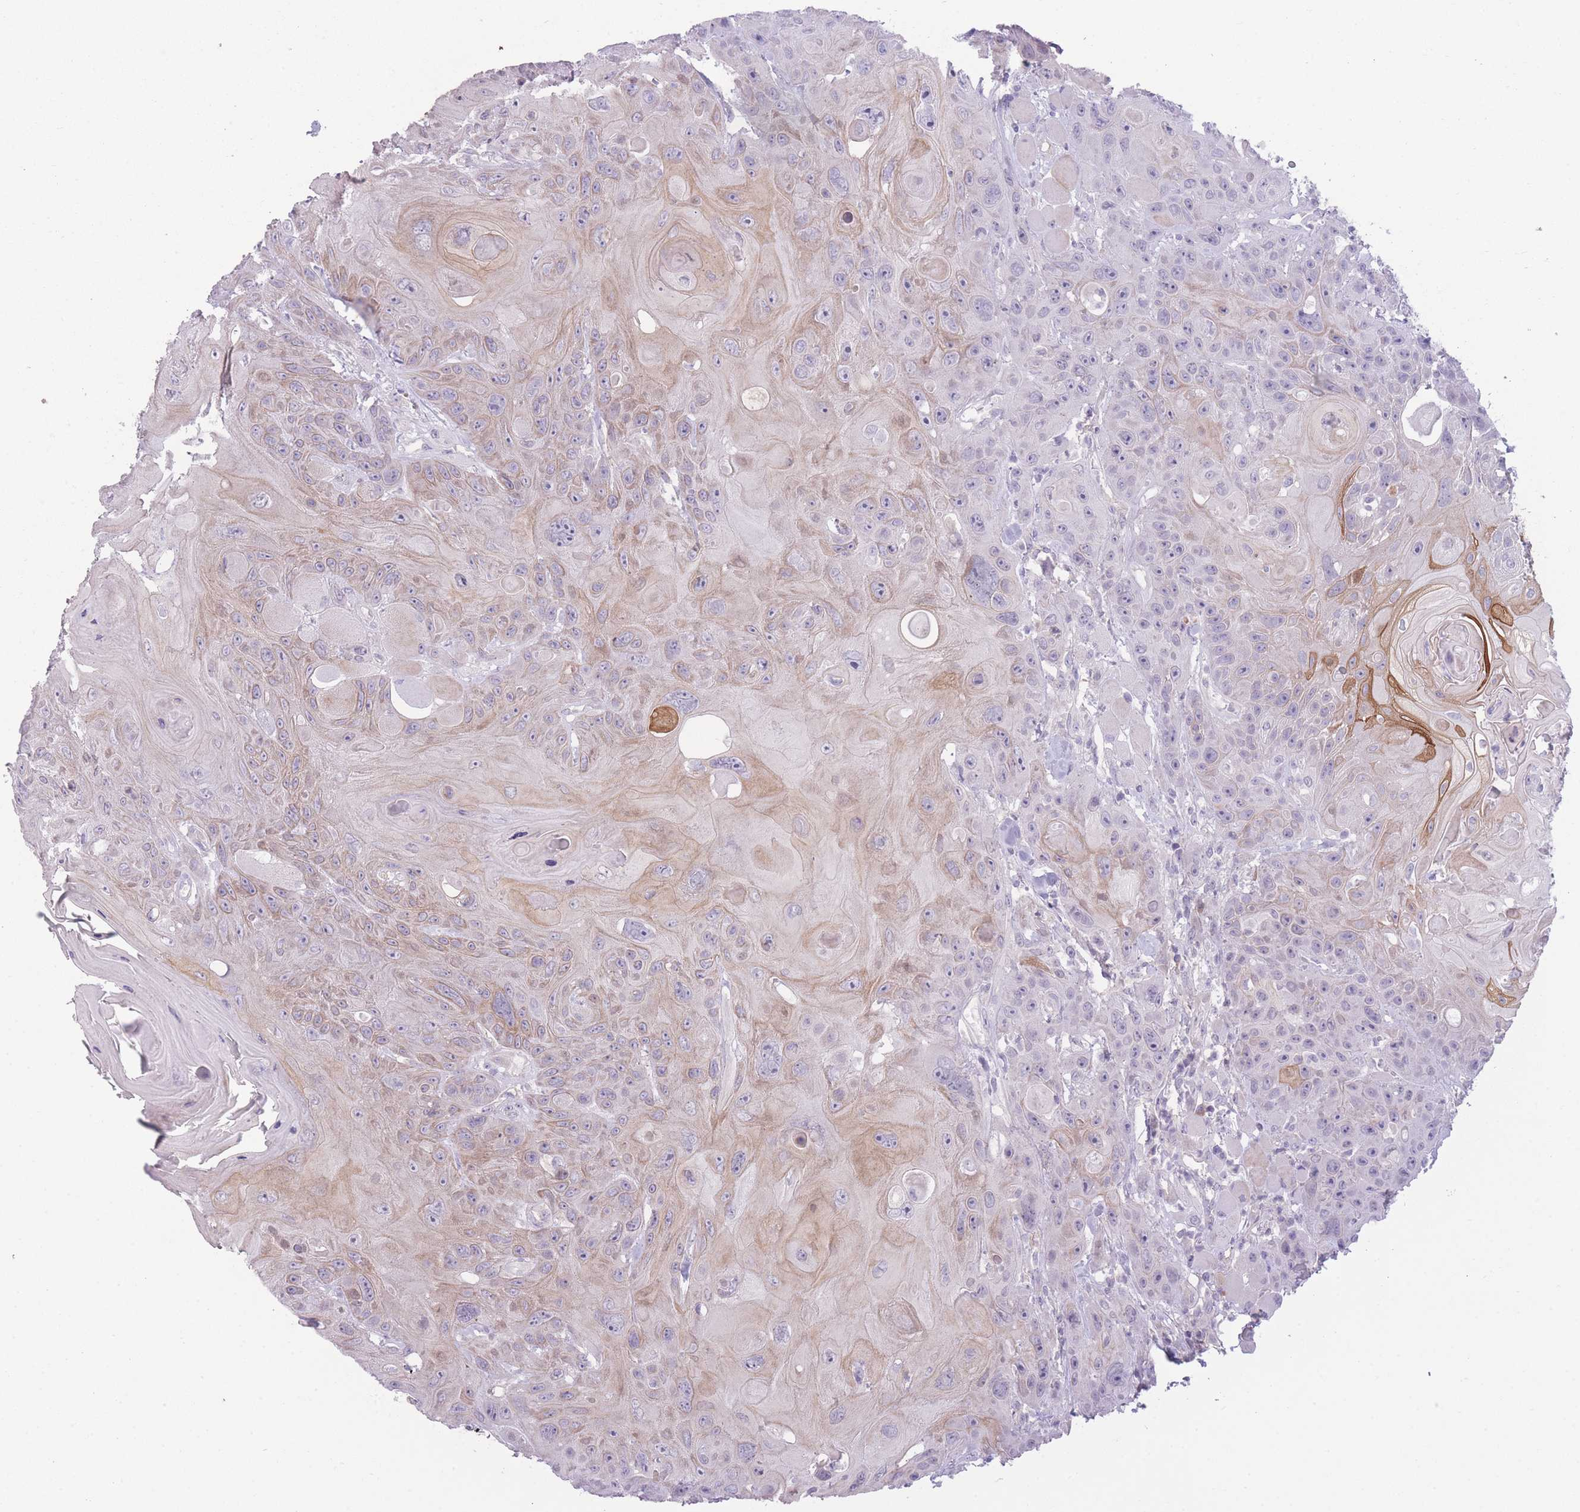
{"staining": {"intensity": "weak", "quantity": "25%-75%", "location": "cytoplasmic/membranous"}, "tissue": "head and neck cancer", "cell_type": "Tumor cells", "image_type": "cancer", "snomed": [{"axis": "morphology", "description": "Squamous cell carcinoma, NOS"}, {"axis": "topography", "description": "Head-Neck"}], "caption": "IHC of human head and neck cancer reveals low levels of weak cytoplasmic/membranous positivity in about 25%-75% of tumor cells. (IHC, brightfield microscopy, high magnification).", "gene": "DCANP1", "patient": {"sex": "female", "age": 59}}